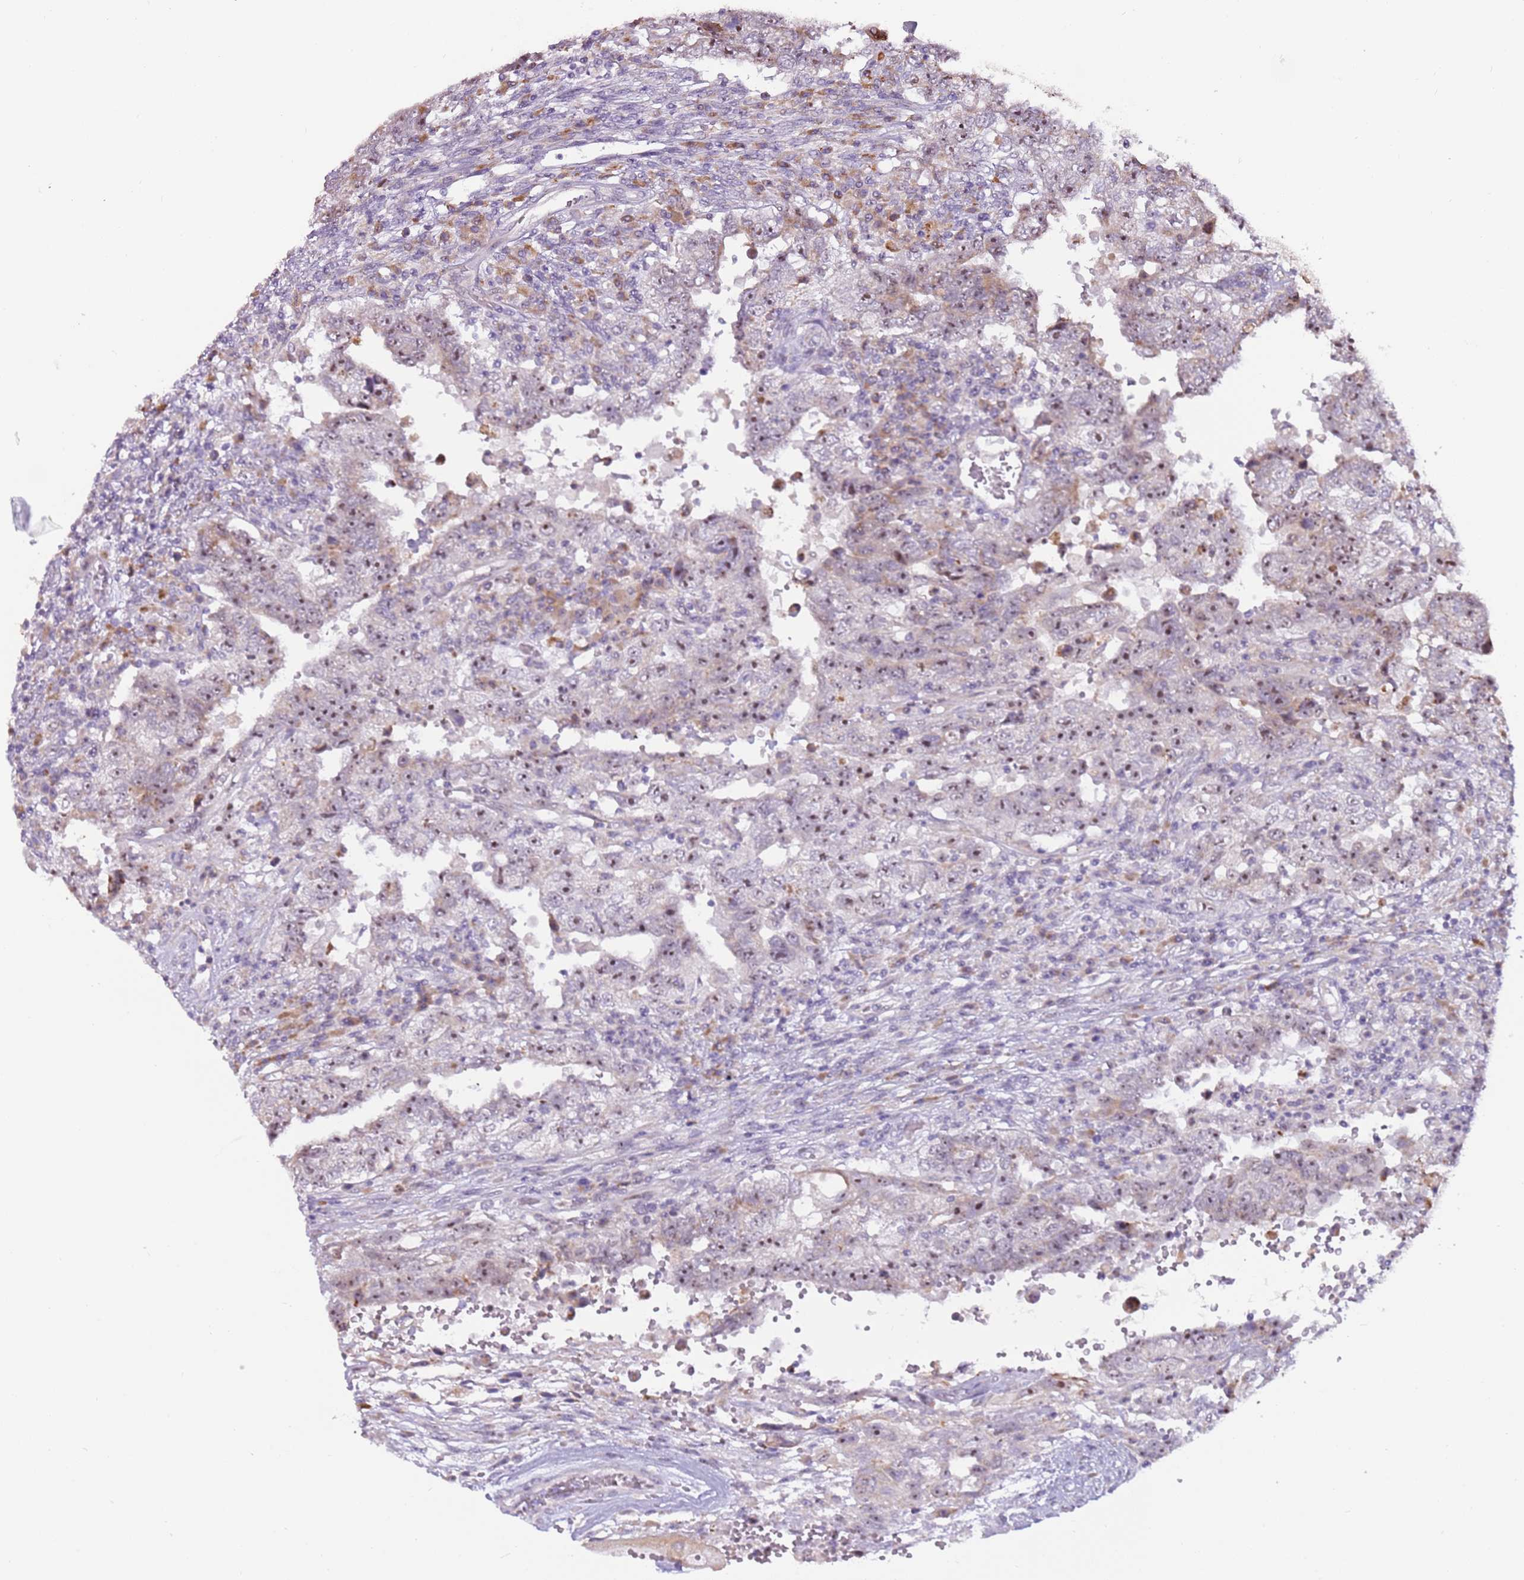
{"staining": {"intensity": "moderate", "quantity": ">75%", "location": "nuclear"}, "tissue": "testis cancer", "cell_type": "Tumor cells", "image_type": "cancer", "snomed": [{"axis": "morphology", "description": "Carcinoma, Embryonal, NOS"}, {"axis": "topography", "description": "Testis"}], "caption": "Protein expression analysis of human testis cancer (embryonal carcinoma) reveals moderate nuclear staining in about >75% of tumor cells.", "gene": "UCMA", "patient": {"sex": "male", "age": 26}}